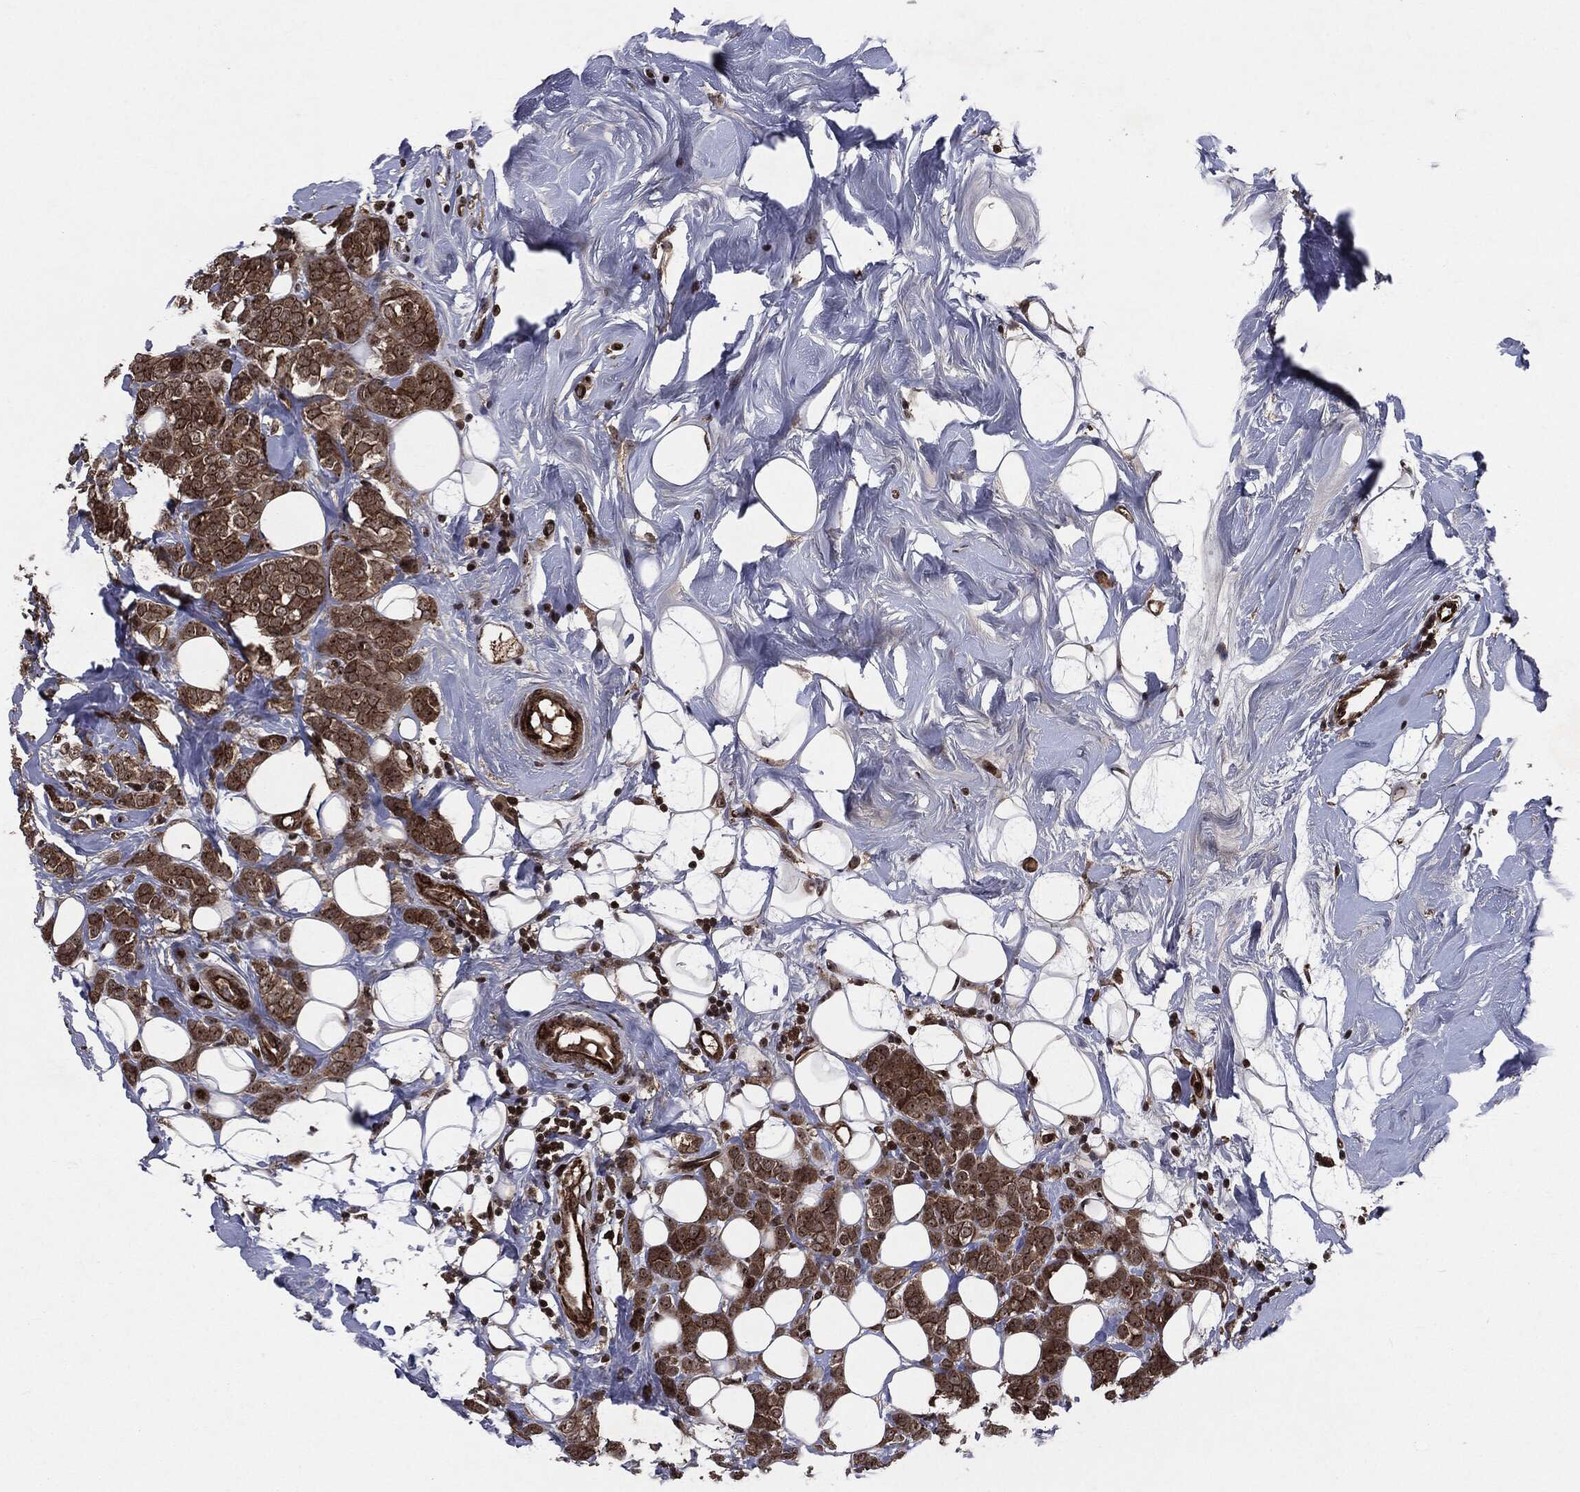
{"staining": {"intensity": "strong", "quantity": ">75%", "location": "cytoplasmic/membranous"}, "tissue": "breast cancer", "cell_type": "Tumor cells", "image_type": "cancer", "snomed": [{"axis": "morphology", "description": "Lobular carcinoma"}, {"axis": "topography", "description": "Breast"}], "caption": "Breast cancer stained for a protein demonstrates strong cytoplasmic/membranous positivity in tumor cells. (IHC, brightfield microscopy, high magnification).", "gene": "CARD6", "patient": {"sex": "female", "age": 49}}